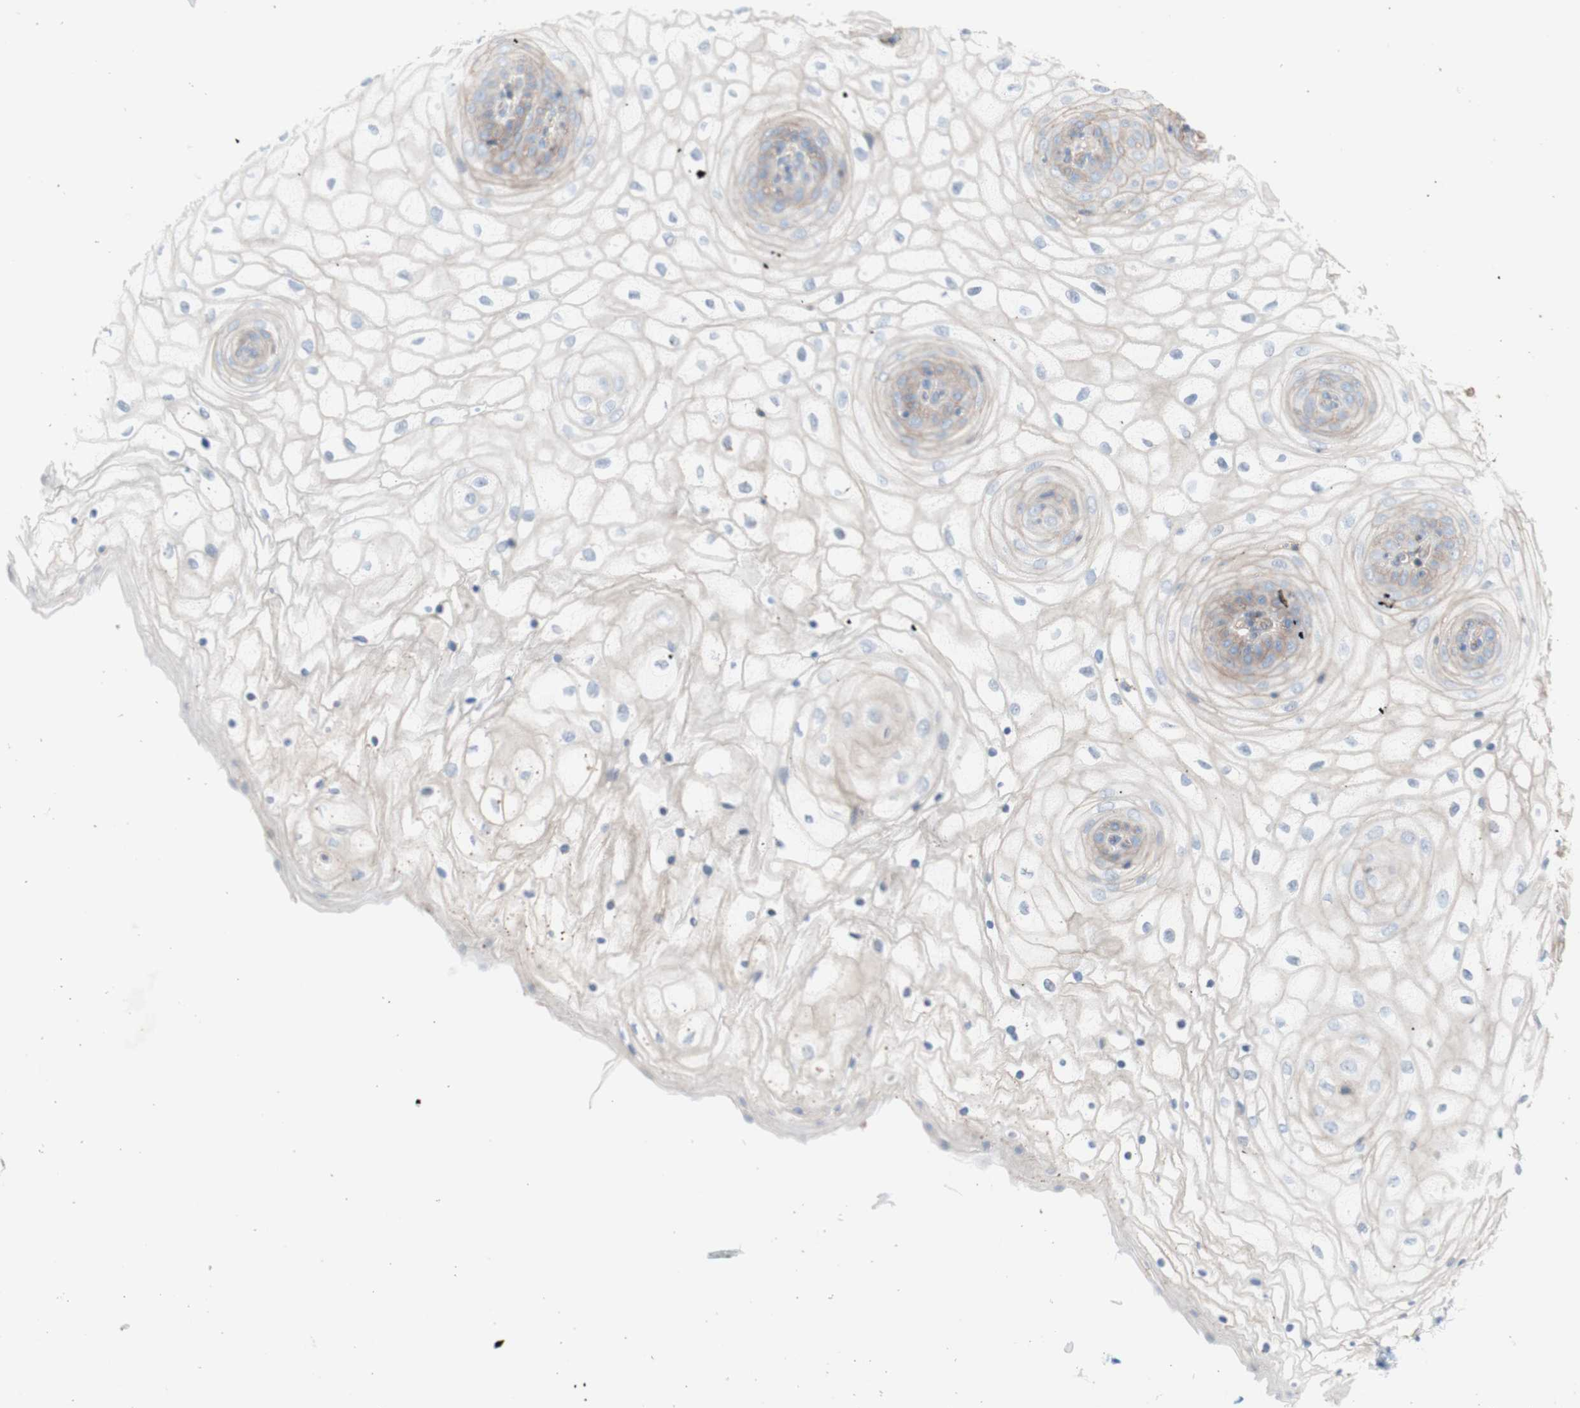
{"staining": {"intensity": "weak", "quantity": "25%-75%", "location": "cytoplasmic/membranous"}, "tissue": "vagina", "cell_type": "Squamous epithelial cells", "image_type": "normal", "snomed": [{"axis": "morphology", "description": "Normal tissue, NOS"}, {"axis": "topography", "description": "Vagina"}], "caption": "There is low levels of weak cytoplasmic/membranous staining in squamous epithelial cells of unremarkable vagina, as demonstrated by immunohistochemical staining (brown color).", "gene": "CD46", "patient": {"sex": "female", "age": 34}}